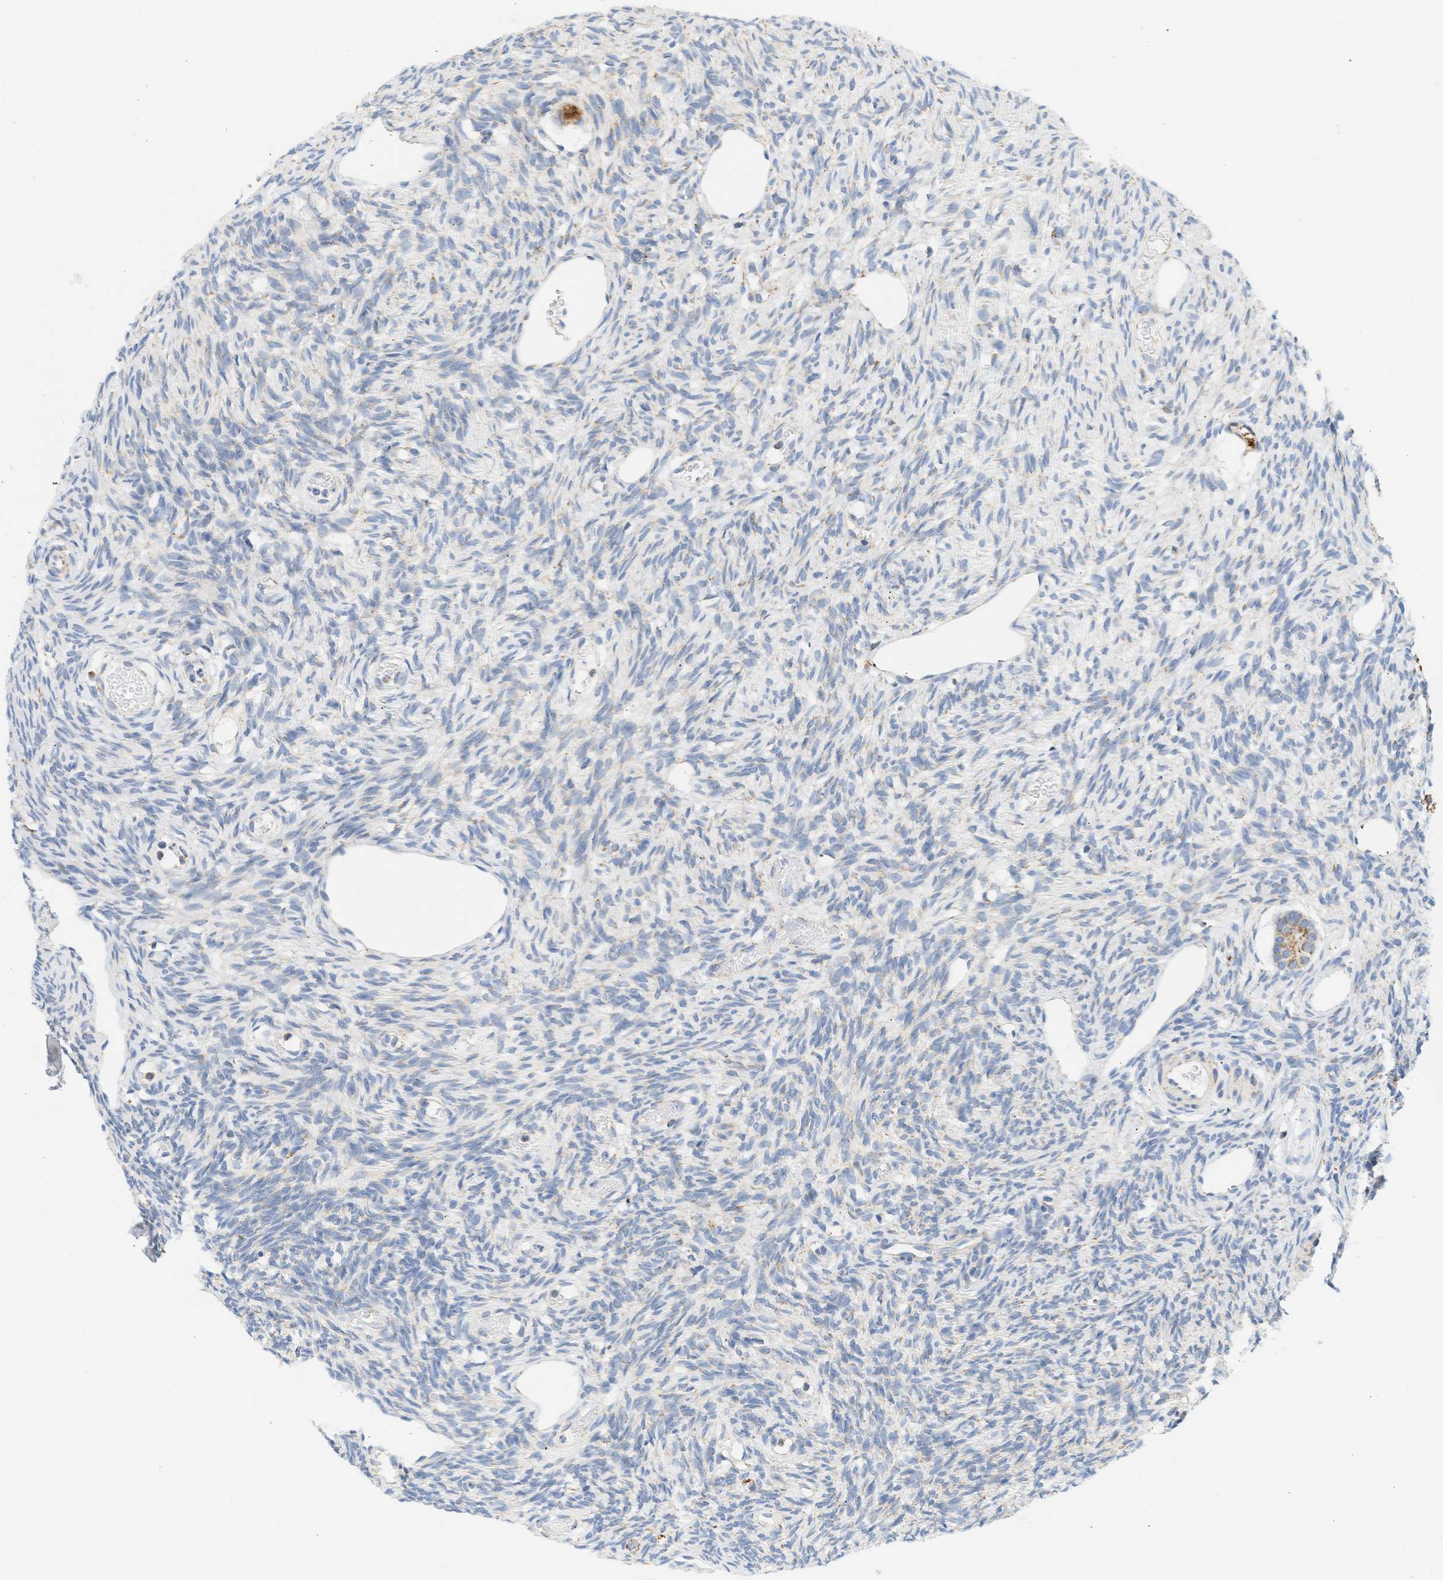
{"staining": {"intensity": "strong", "quantity": "25%-75%", "location": "cytoplasmic/membranous"}, "tissue": "ovary", "cell_type": "Follicle cells", "image_type": "normal", "snomed": [{"axis": "morphology", "description": "Normal tissue, NOS"}, {"axis": "topography", "description": "Ovary"}], "caption": "The micrograph shows immunohistochemical staining of normal ovary. There is strong cytoplasmic/membranous expression is identified in about 25%-75% of follicle cells.", "gene": "GRPEL2", "patient": {"sex": "female", "age": 33}}